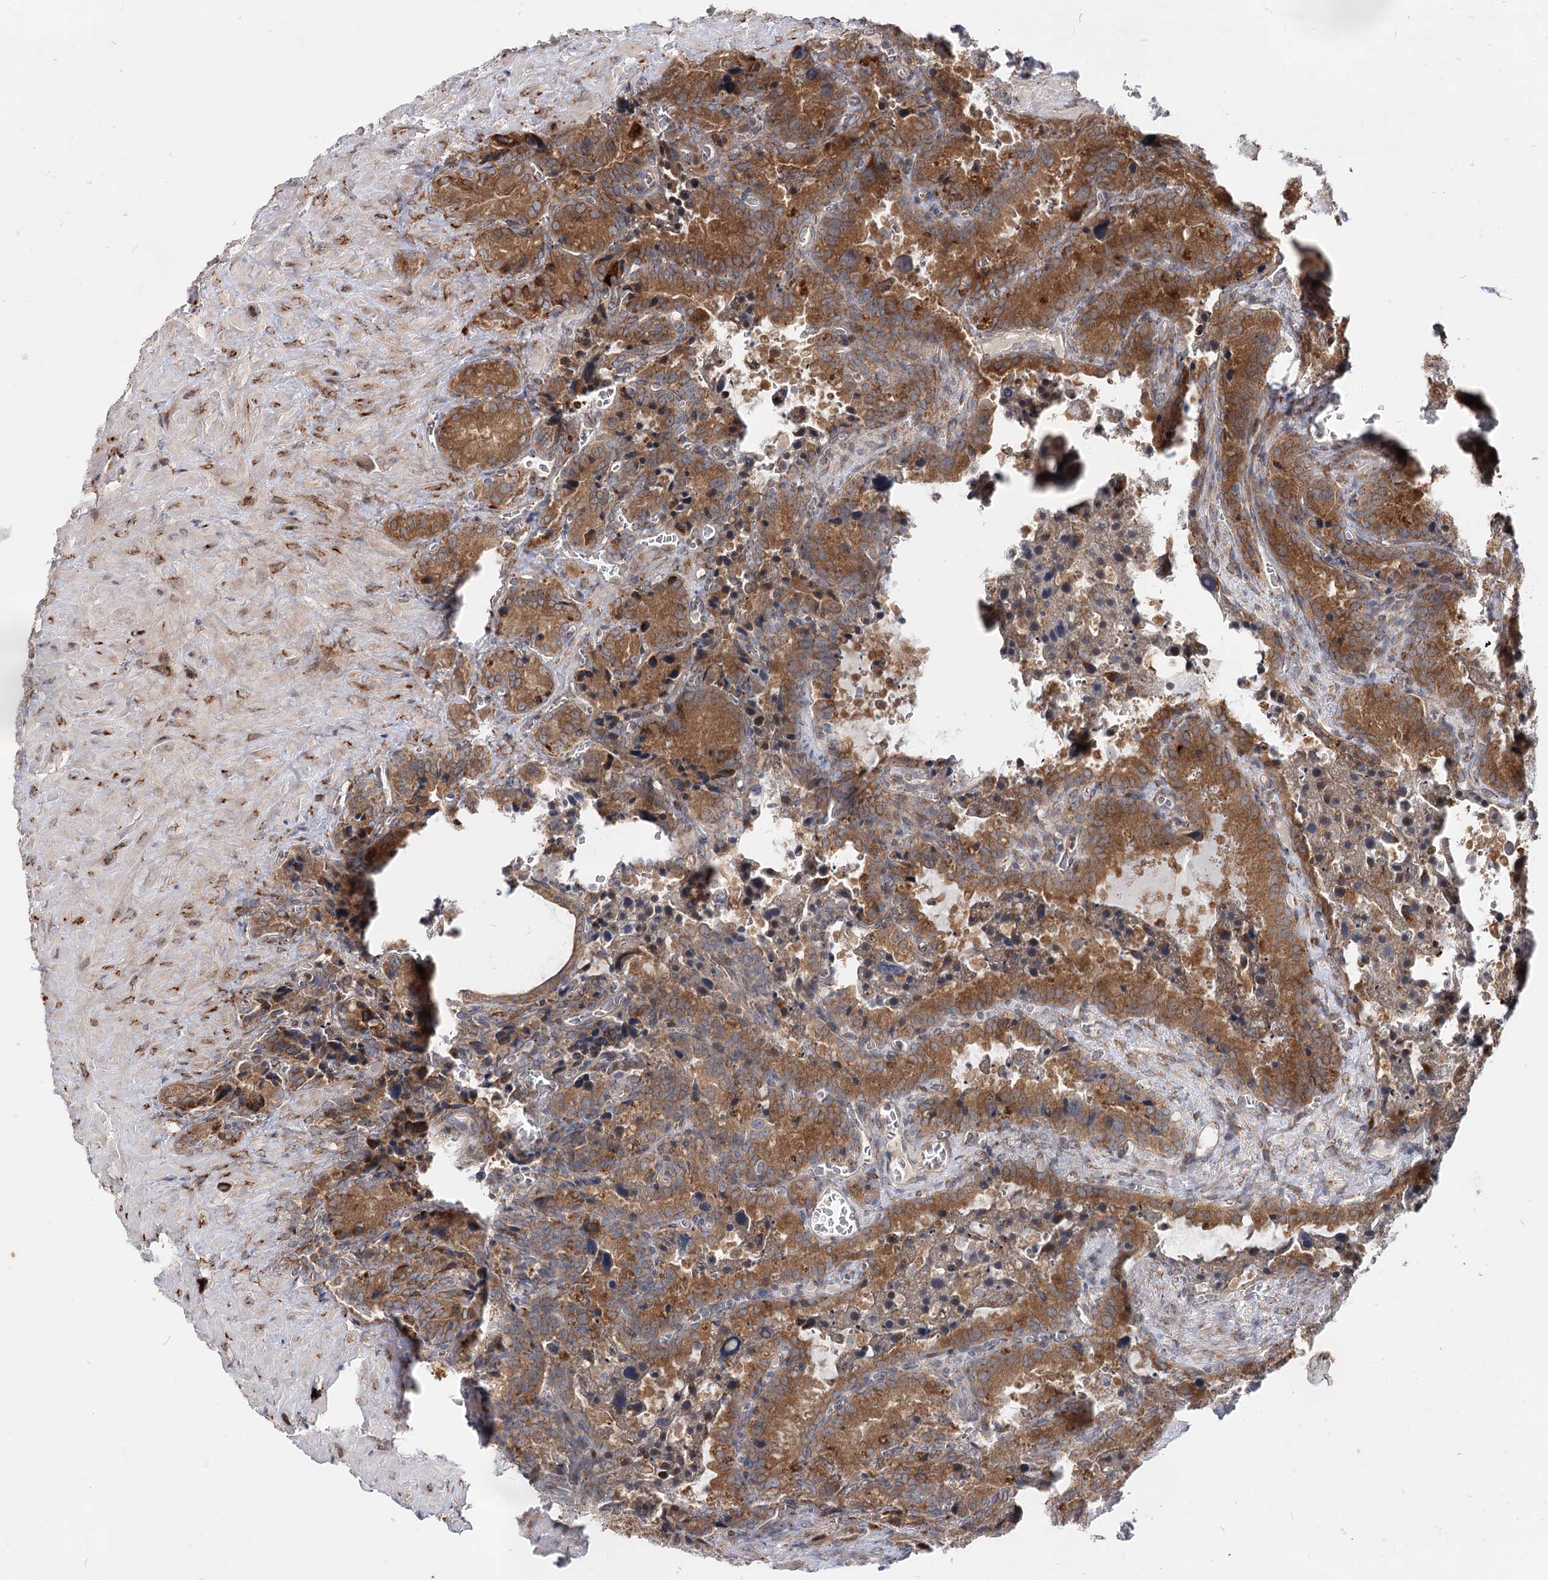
{"staining": {"intensity": "moderate", "quantity": ">75%", "location": "cytoplasmic/membranous"}, "tissue": "seminal vesicle", "cell_type": "Glandular cells", "image_type": "normal", "snomed": [{"axis": "morphology", "description": "Normal tissue, NOS"}, {"axis": "topography", "description": "Seminal veicle"}], "caption": "Immunohistochemical staining of unremarkable human seminal vesicle shows medium levels of moderate cytoplasmic/membranous staining in approximately >75% of glandular cells.", "gene": "SPART", "patient": {"sex": "male", "age": 62}}